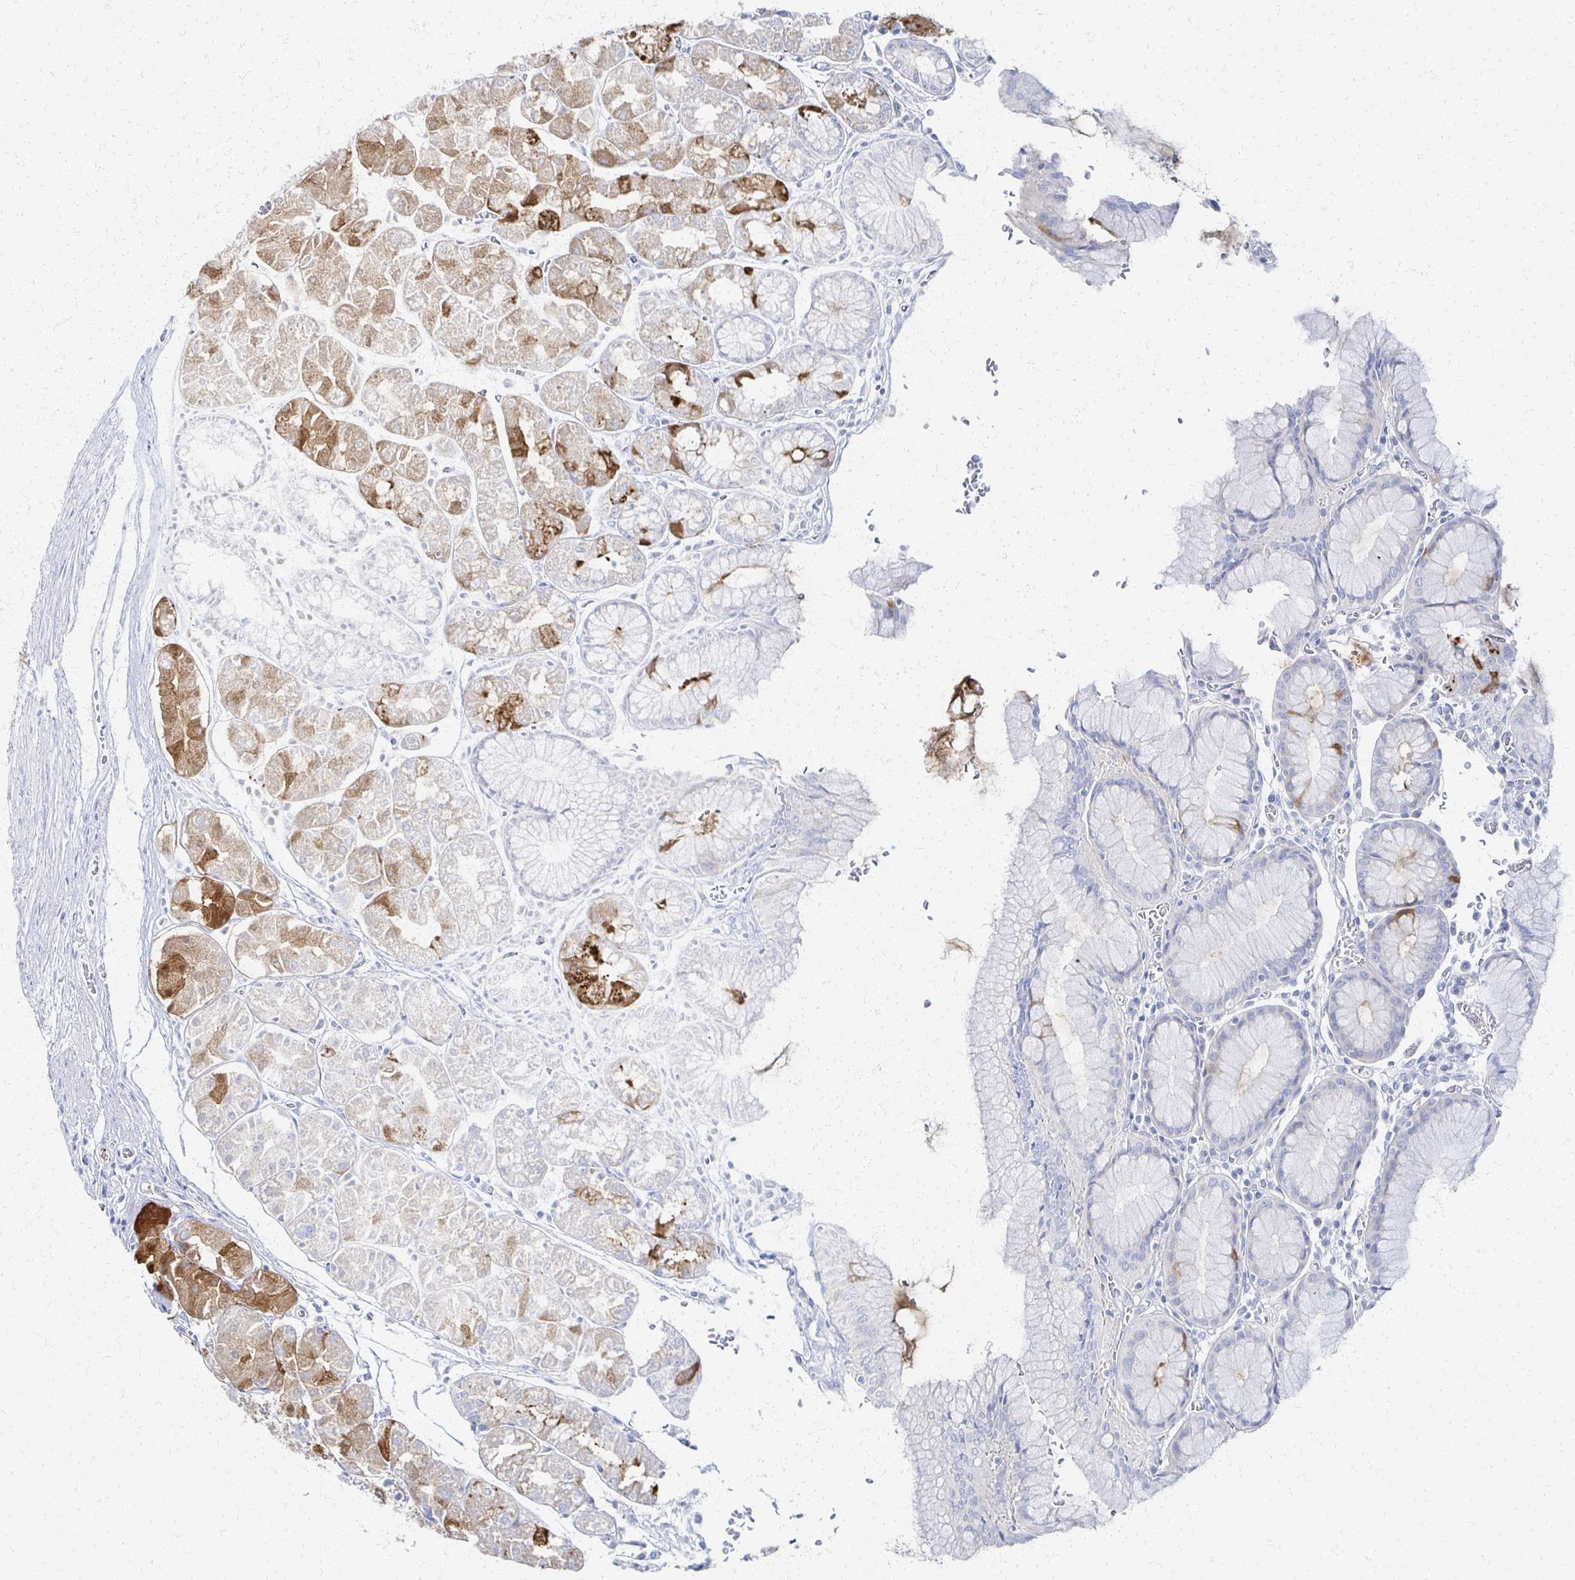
{"staining": {"intensity": "strong", "quantity": "25%-75%", "location": "cytoplasmic/membranous"}, "tissue": "stomach", "cell_type": "Glandular cells", "image_type": "normal", "snomed": [{"axis": "morphology", "description": "Normal tissue, NOS"}, {"axis": "topography", "description": "Stomach"}], "caption": "This micrograph exhibits IHC staining of normal stomach, with high strong cytoplasmic/membranous positivity in about 25%-75% of glandular cells.", "gene": "PRR20A", "patient": {"sex": "male", "age": 55}}